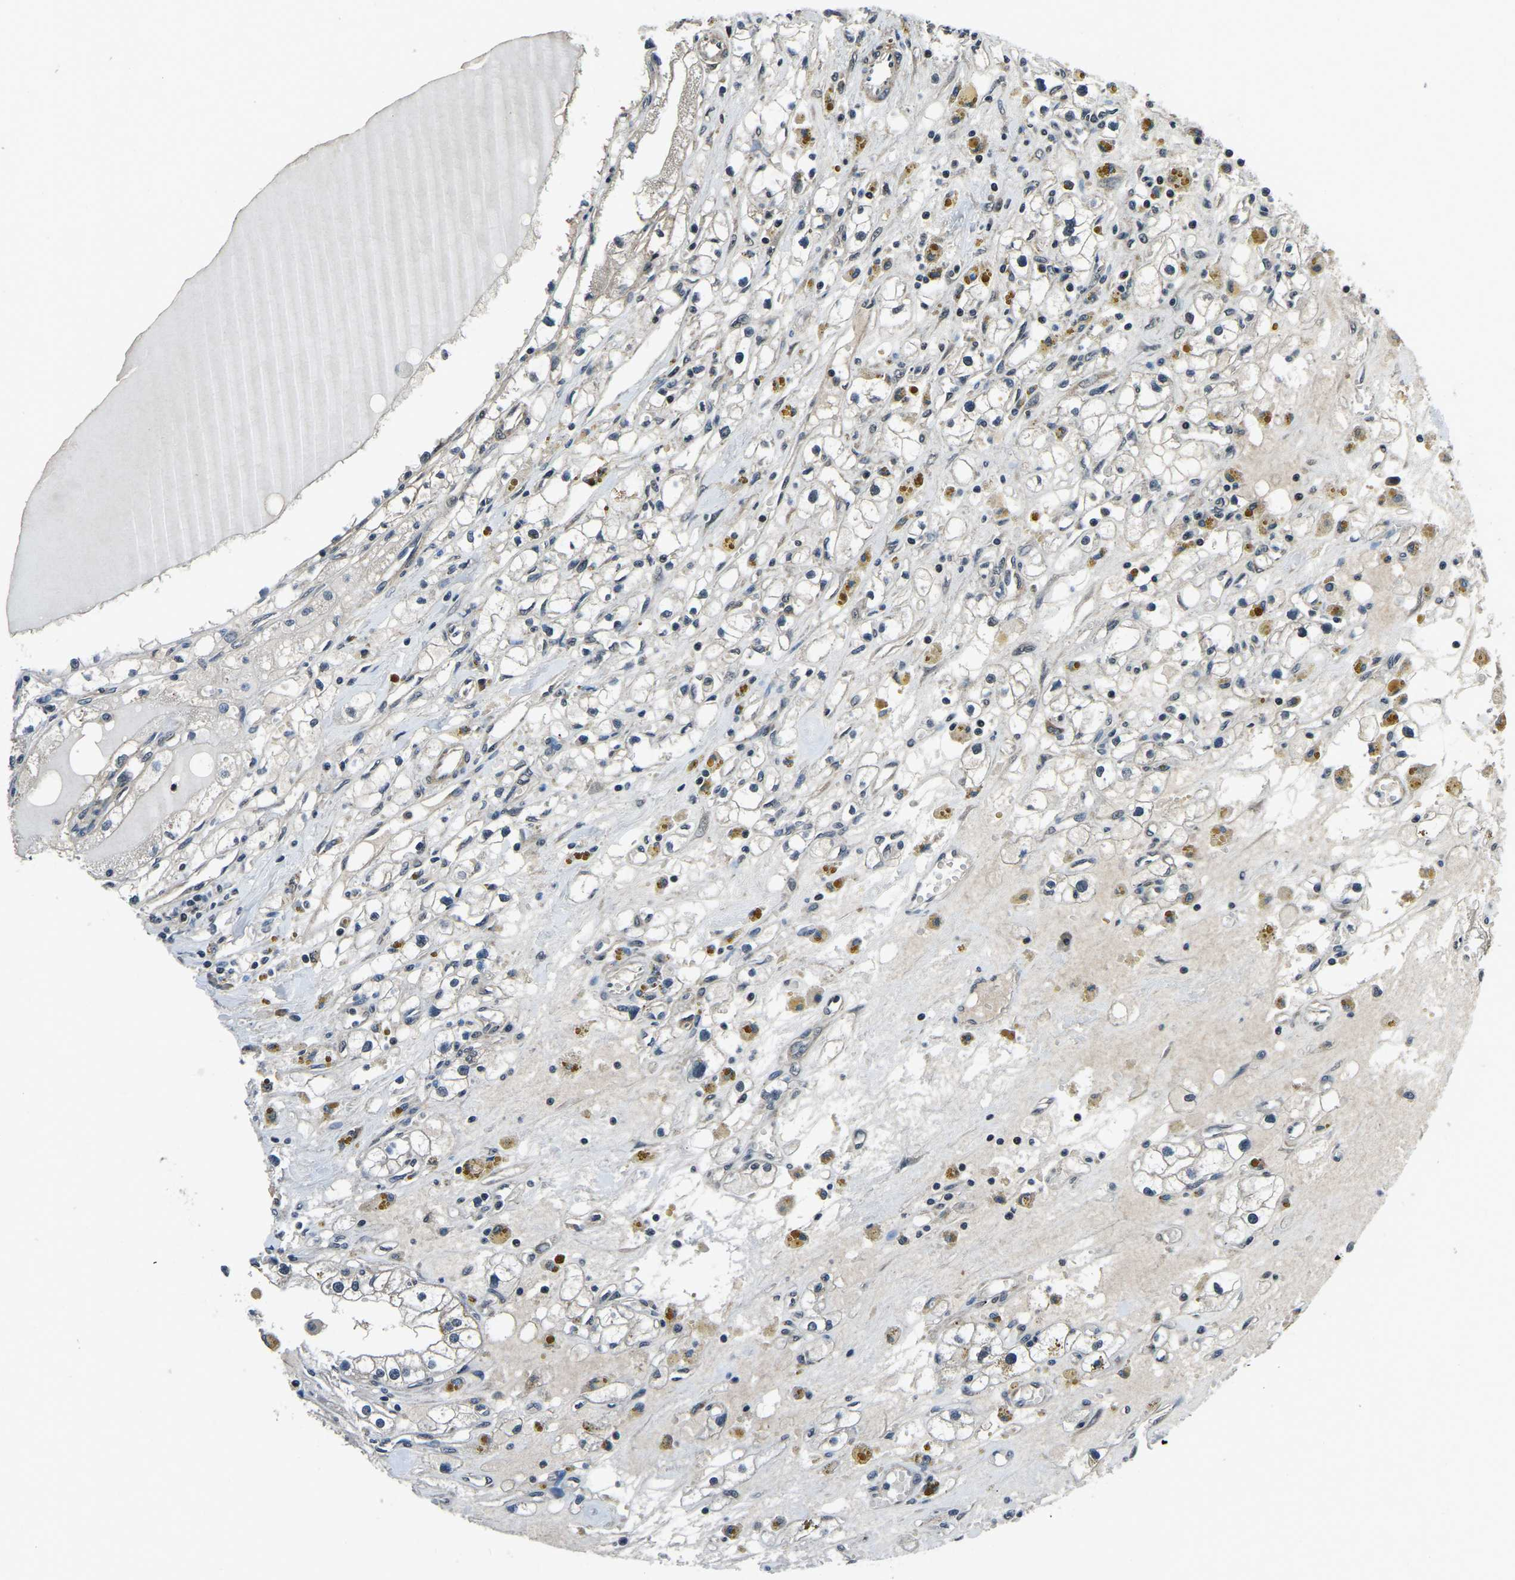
{"staining": {"intensity": "negative", "quantity": "none", "location": "none"}, "tissue": "renal cancer", "cell_type": "Tumor cells", "image_type": "cancer", "snomed": [{"axis": "morphology", "description": "Adenocarcinoma, NOS"}, {"axis": "topography", "description": "Kidney"}], "caption": "The IHC photomicrograph has no significant expression in tumor cells of adenocarcinoma (renal) tissue. (DAB immunohistochemistry with hematoxylin counter stain).", "gene": "ANKIB1", "patient": {"sex": "male", "age": 56}}